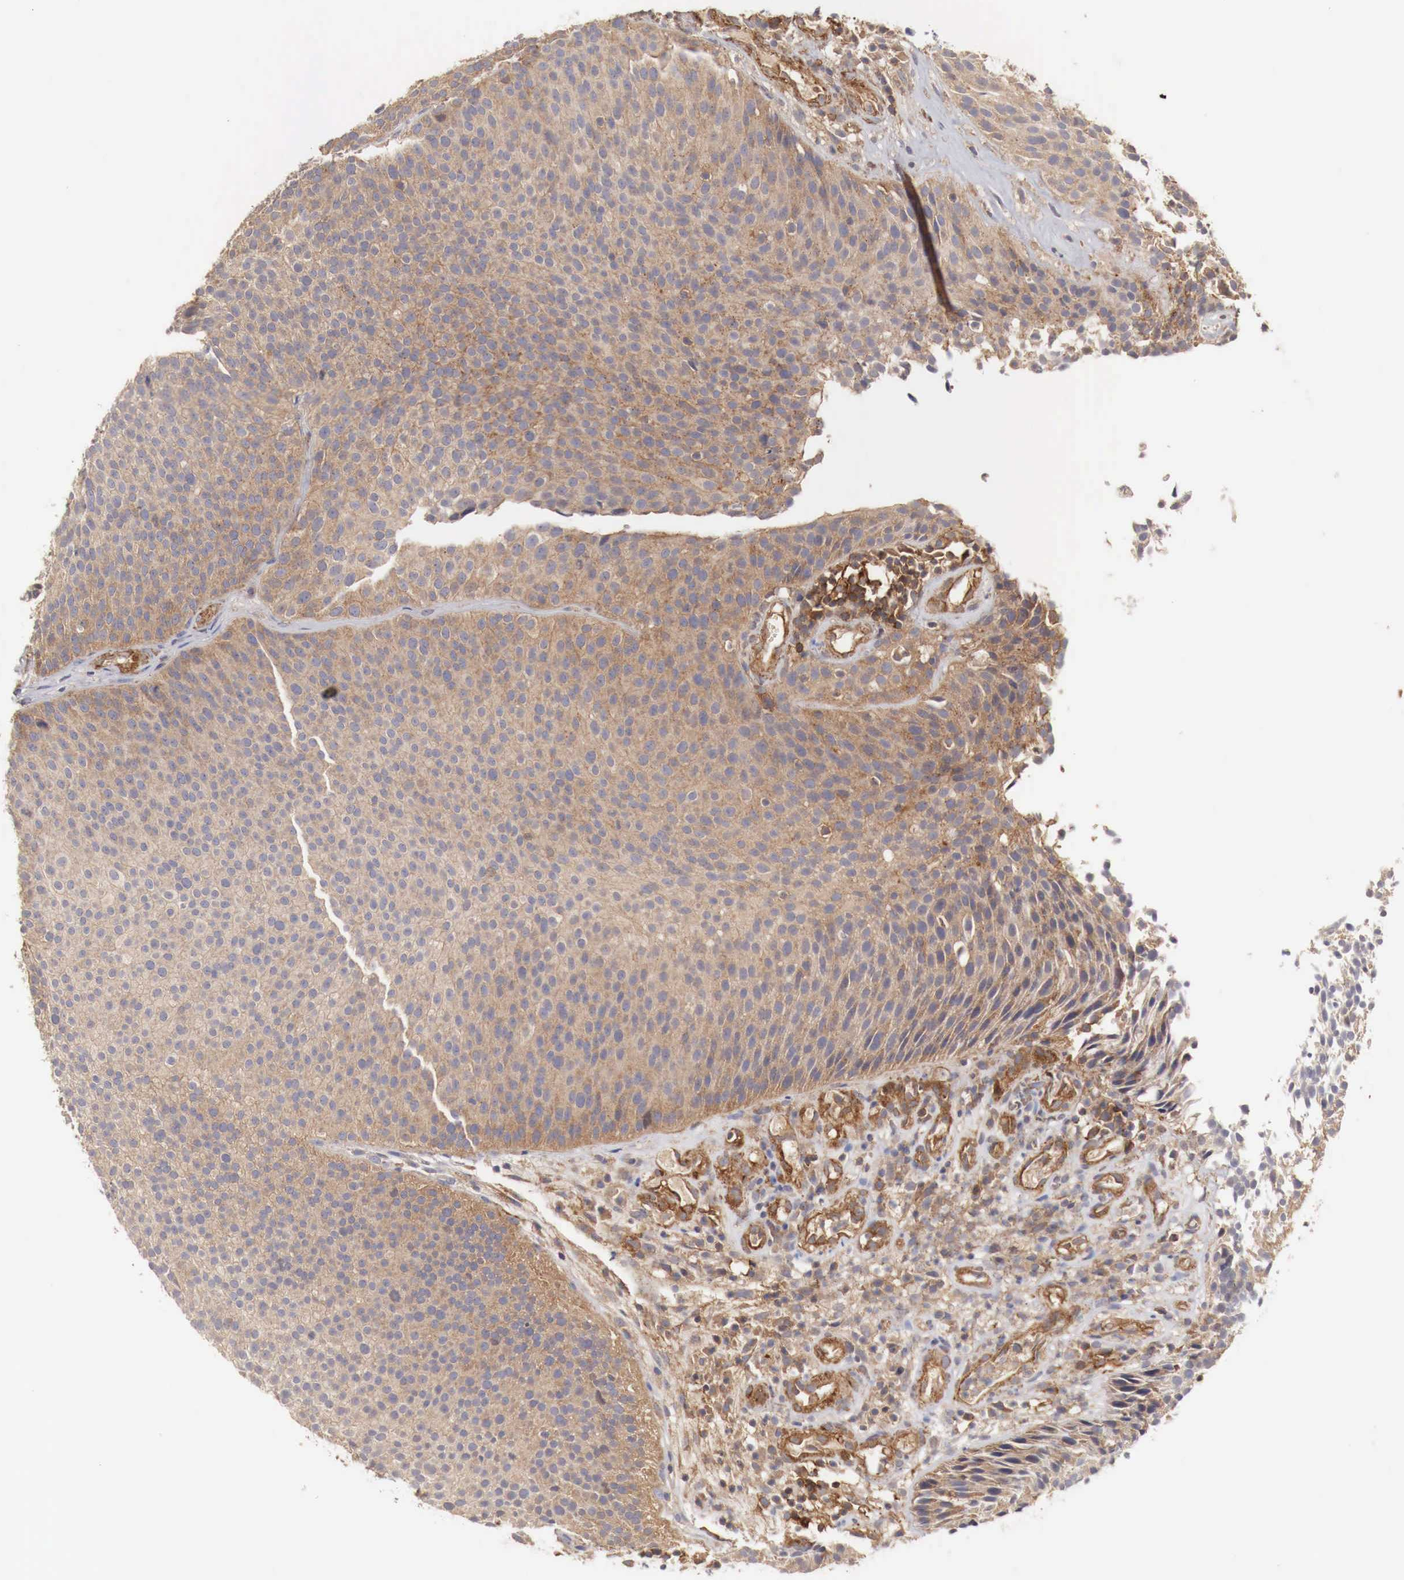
{"staining": {"intensity": "moderate", "quantity": ">75%", "location": "cytoplasmic/membranous"}, "tissue": "urothelial cancer", "cell_type": "Tumor cells", "image_type": "cancer", "snomed": [{"axis": "morphology", "description": "Urothelial carcinoma, Low grade"}, {"axis": "topography", "description": "Urinary bladder"}], "caption": "High-magnification brightfield microscopy of urothelial cancer stained with DAB (brown) and counterstained with hematoxylin (blue). tumor cells exhibit moderate cytoplasmic/membranous staining is appreciated in approximately>75% of cells.", "gene": "ARMCX4", "patient": {"sex": "male", "age": 85}}